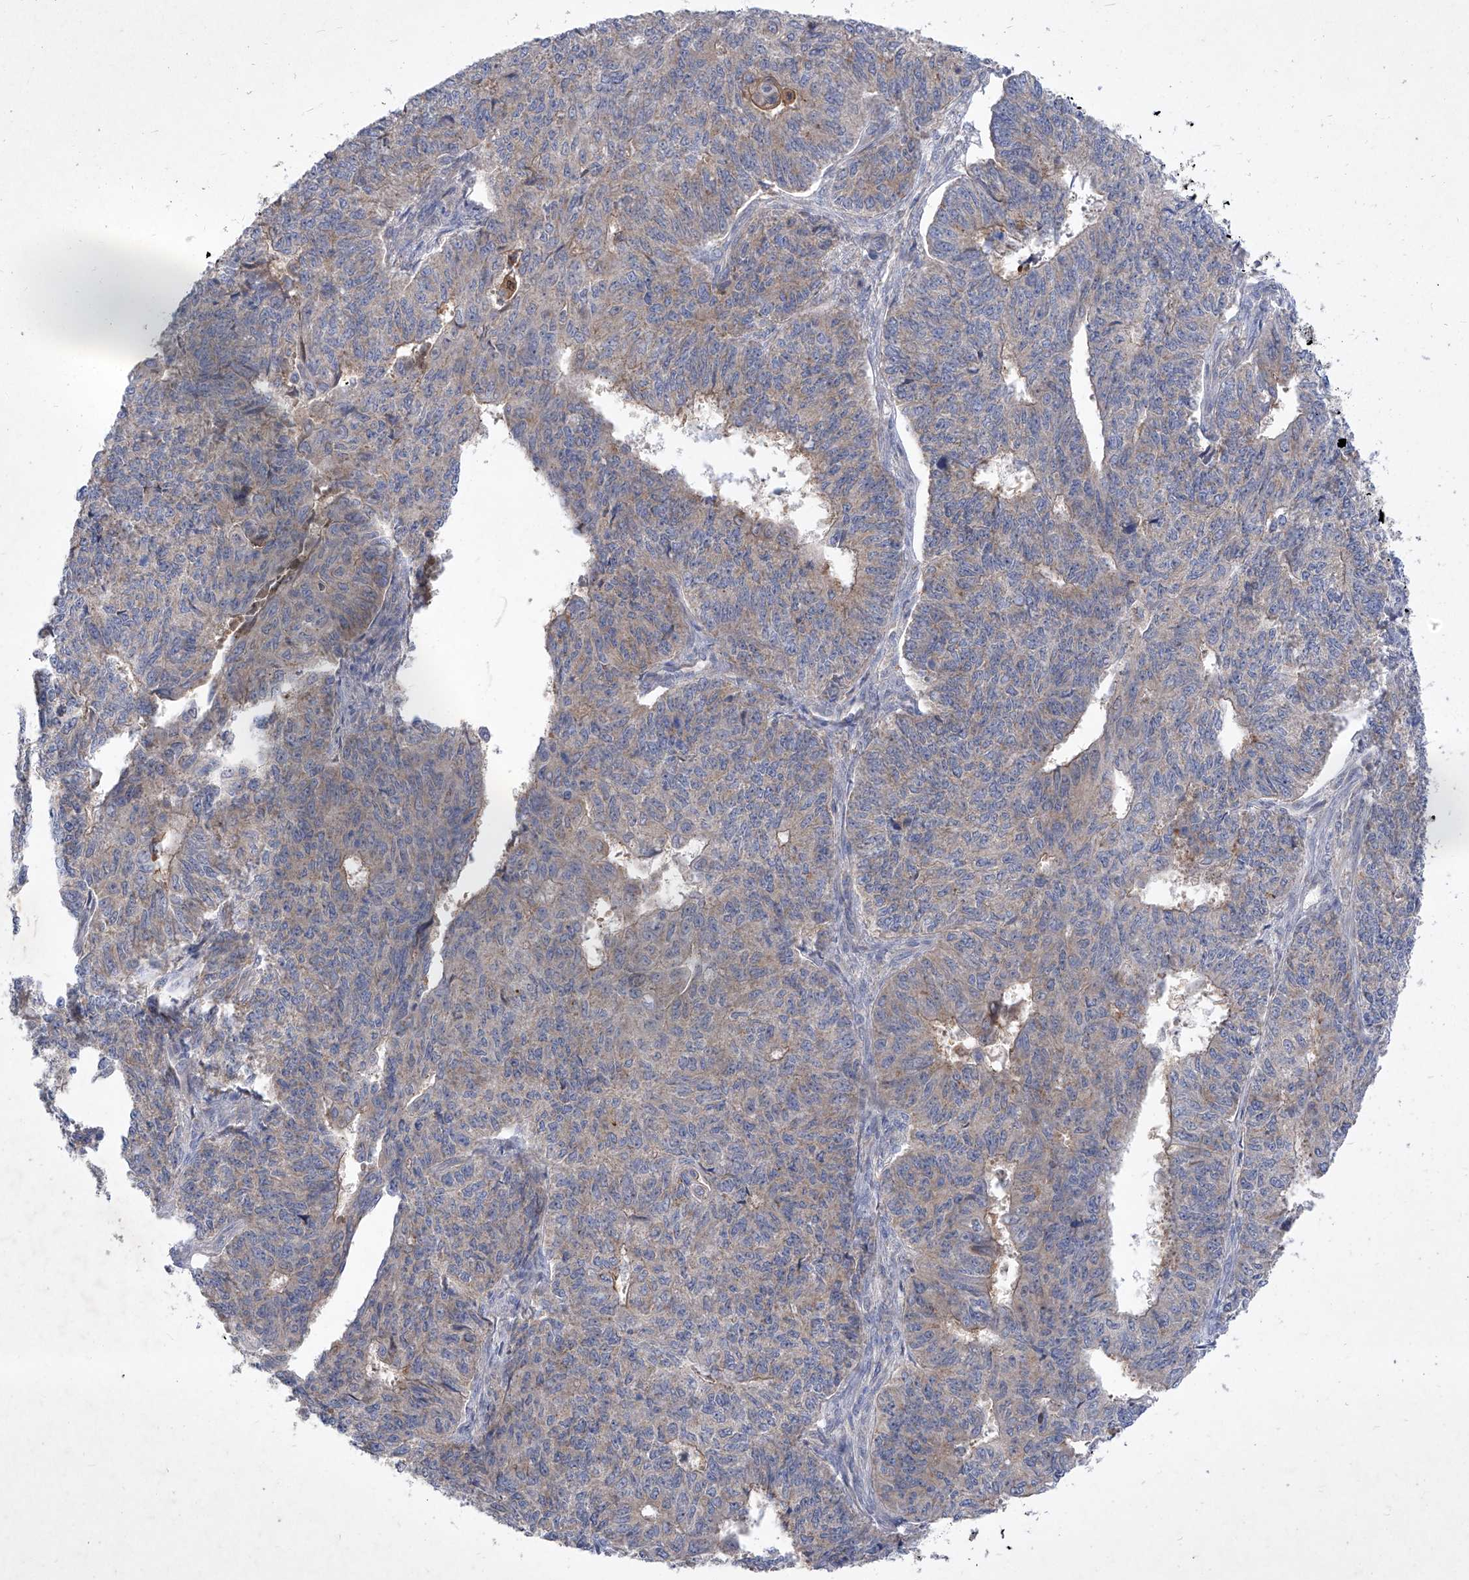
{"staining": {"intensity": "negative", "quantity": "none", "location": "none"}, "tissue": "endometrial cancer", "cell_type": "Tumor cells", "image_type": "cancer", "snomed": [{"axis": "morphology", "description": "Adenocarcinoma, NOS"}, {"axis": "topography", "description": "Endometrium"}], "caption": "This photomicrograph is of adenocarcinoma (endometrial) stained with IHC to label a protein in brown with the nuclei are counter-stained blue. There is no positivity in tumor cells.", "gene": "COQ3", "patient": {"sex": "female", "age": 32}}